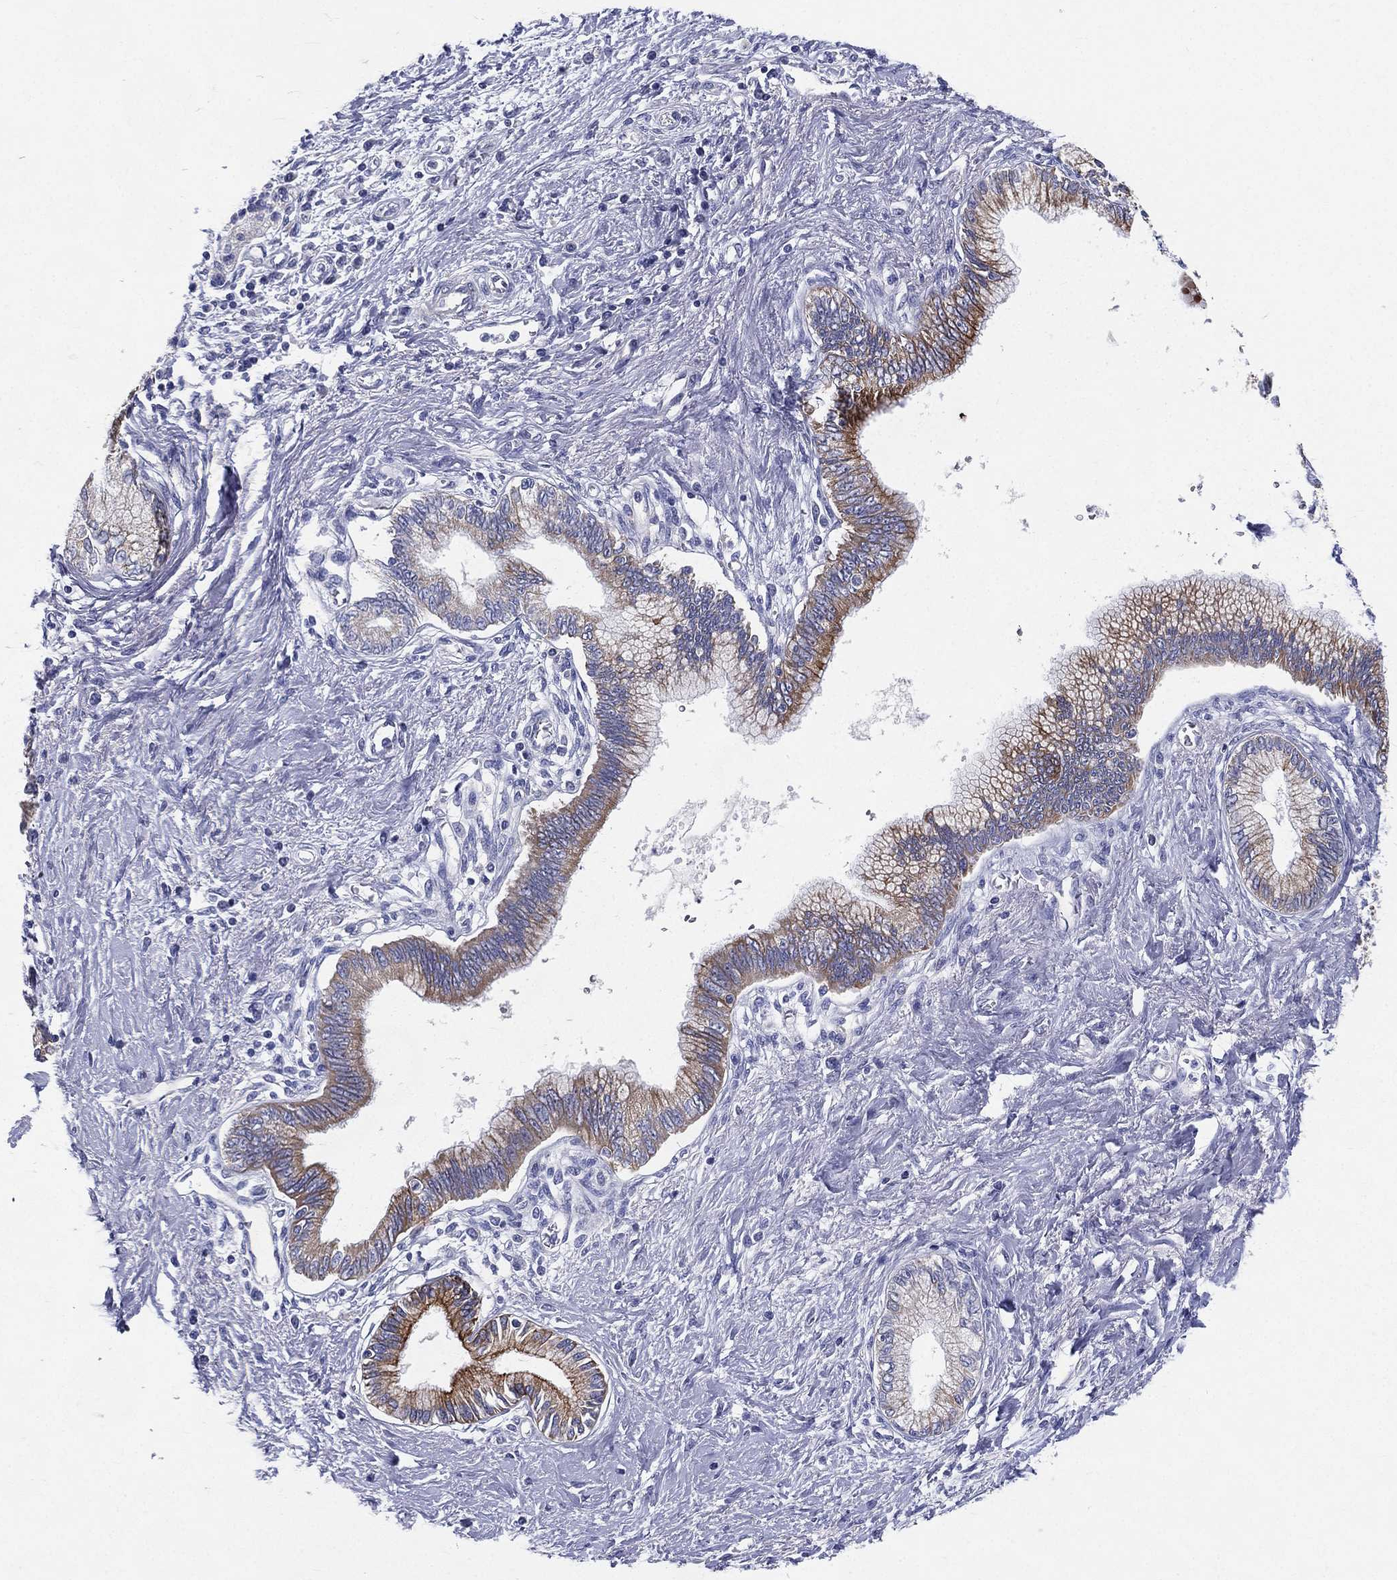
{"staining": {"intensity": "moderate", "quantity": "25%-75%", "location": "cytoplasmic/membranous"}, "tissue": "pancreatic cancer", "cell_type": "Tumor cells", "image_type": "cancer", "snomed": [{"axis": "morphology", "description": "Adenocarcinoma, NOS"}, {"axis": "topography", "description": "Pancreas"}], "caption": "This photomicrograph exhibits immunohistochemistry staining of human pancreatic cancer, with medium moderate cytoplasmic/membranous staining in about 25%-75% of tumor cells.", "gene": "PWWP3A", "patient": {"sex": "female", "age": 77}}